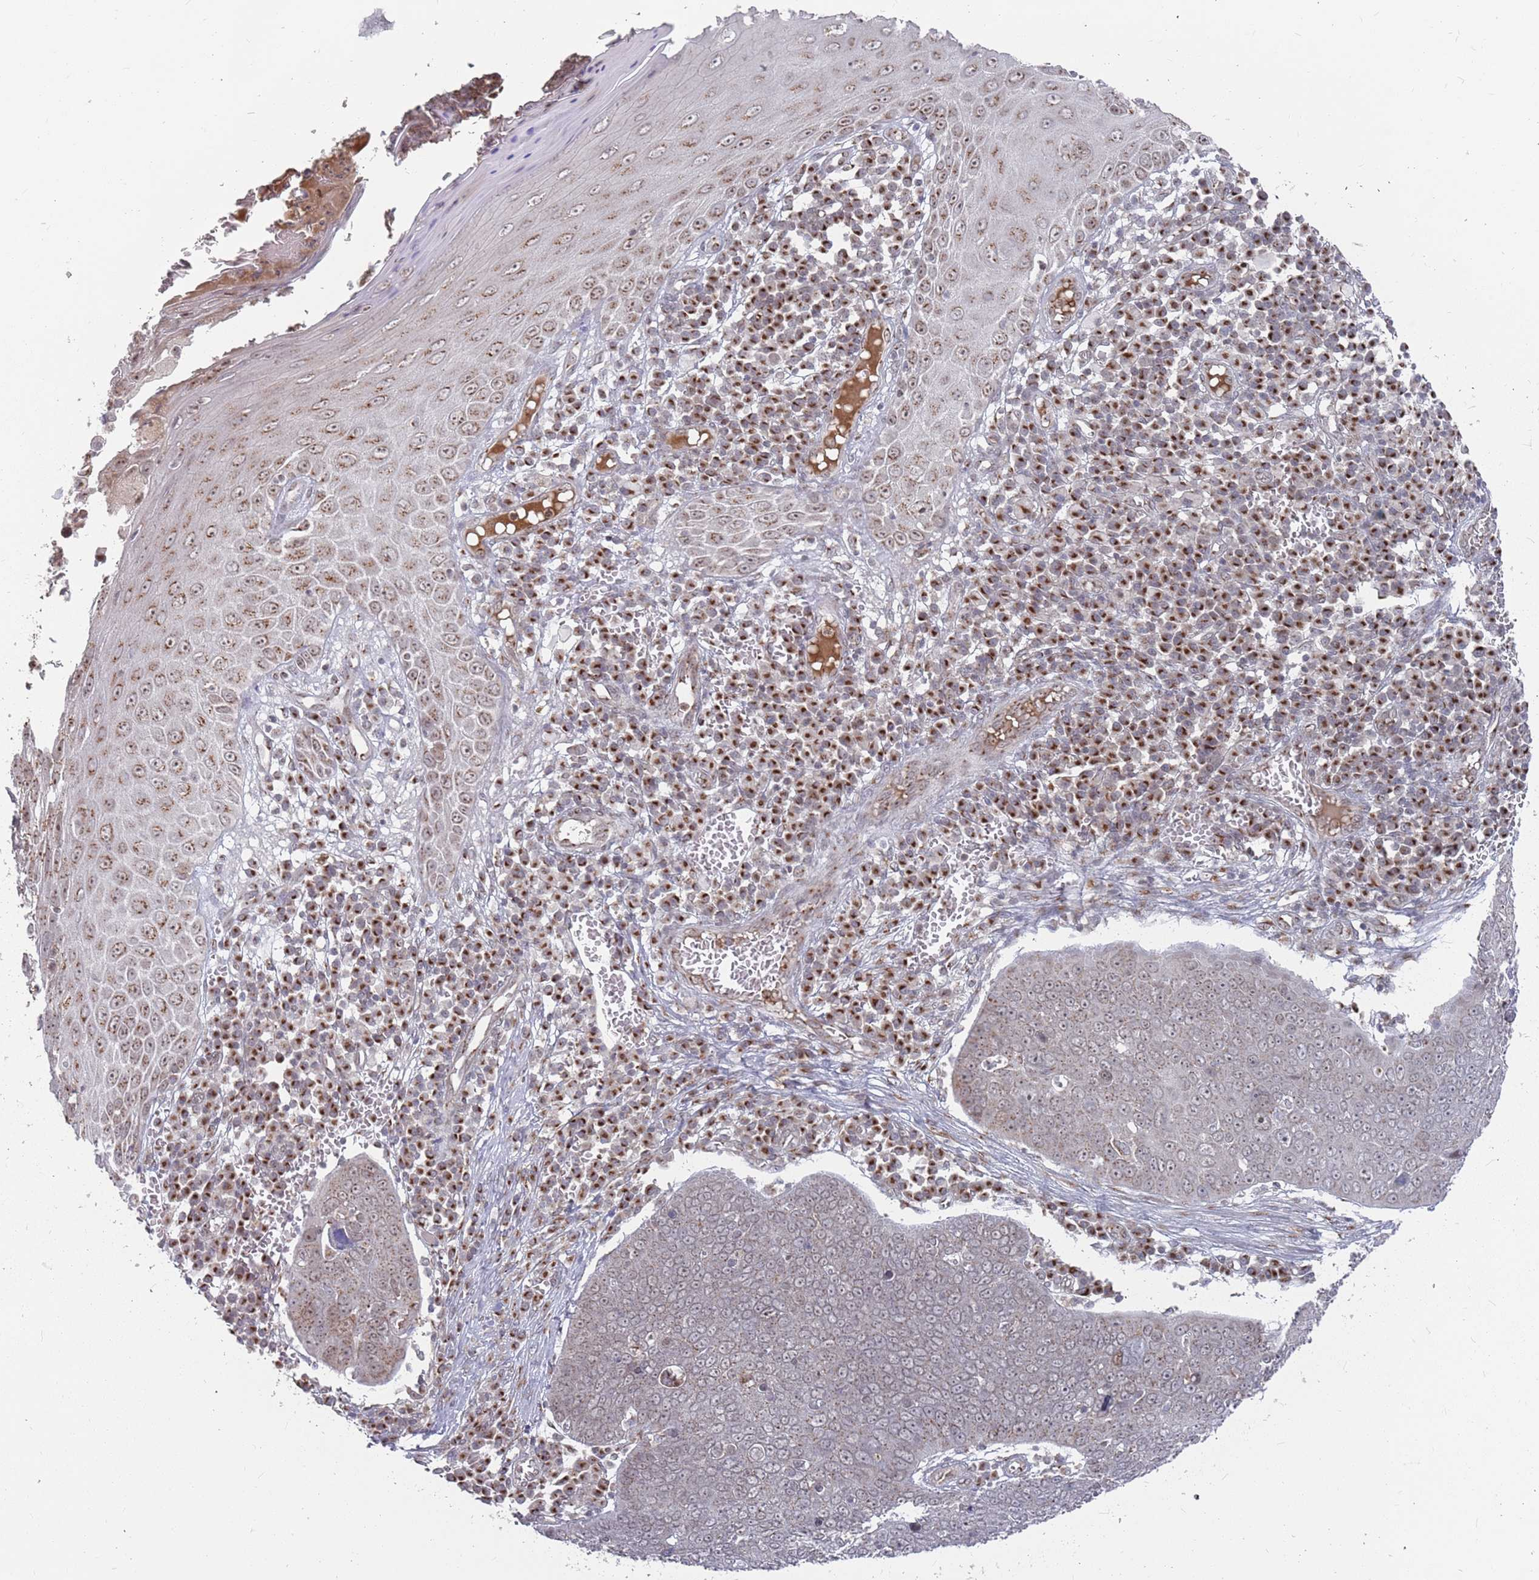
{"staining": {"intensity": "moderate", "quantity": "<25%", "location": "cytoplasmic/membranous"}, "tissue": "skin cancer", "cell_type": "Tumor cells", "image_type": "cancer", "snomed": [{"axis": "morphology", "description": "Squamous cell carcinoma, NOS"}, {"axis": "topography", "description": "Skin"}], "caption": "Immunohistochemical staining of human skin cancer reveals low levels of moderate cytoplasmic/membranous protein positivity in approximately <25% of tumor cells. The protein of interest is stained brown, and the nuclei are stained in blue (DAB IHC with brightfield microscopy, high magnification).", "gene": "FMO4", "patient": {"sex": "male", "age": 71}}